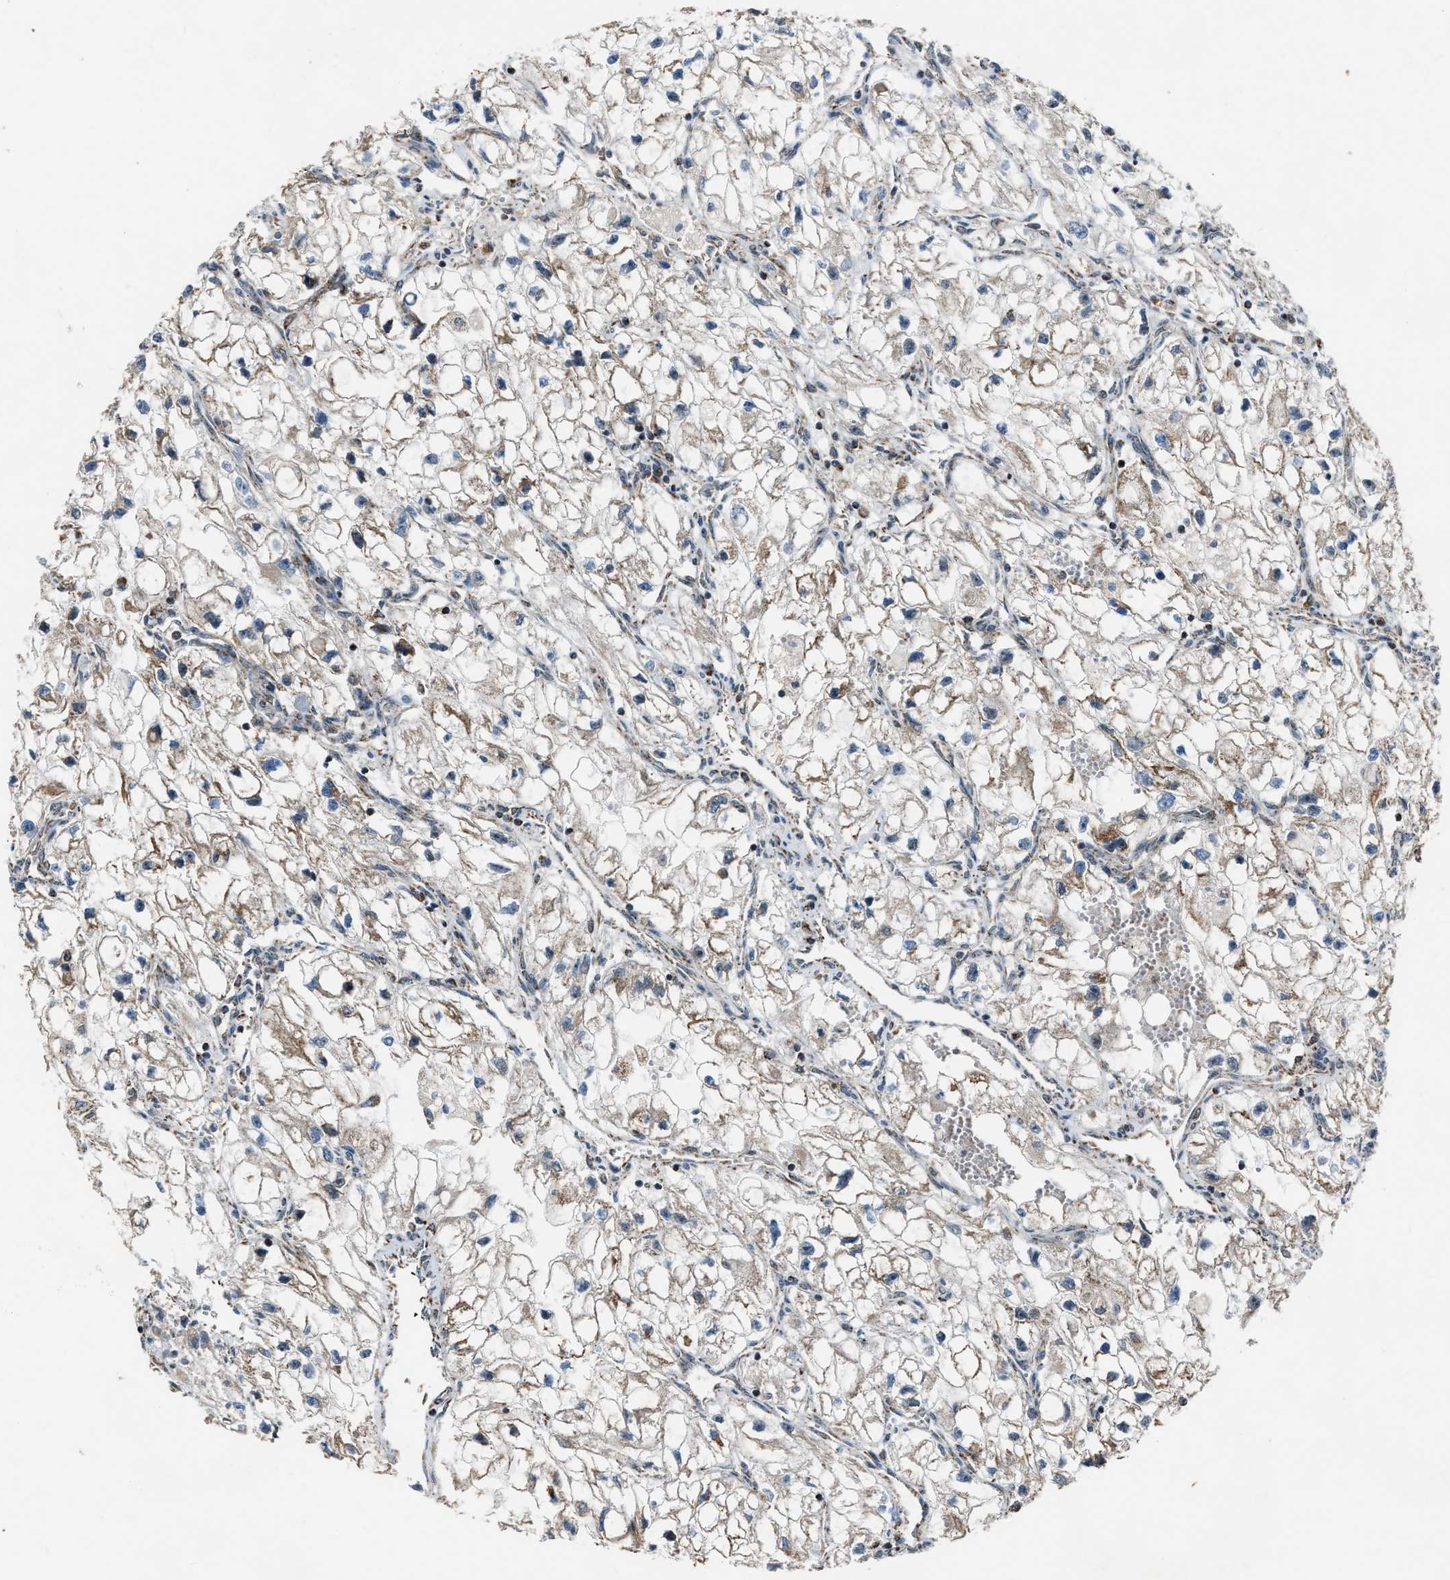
{"staining": {"intensity": "weak", "quantity": ">75%", "location": "cytoplasmic/membranous"}, "tissue": "renal cancer", "cell_type": "Tumor cells", "image_type": "cancer", "snomed": [{"axis": "morphology", "description": "Adenocarcinoma, NOS"}, {"axis": "topography", "description": "Kidney"}], "caption": "Weak cytoplasmic/membranous protein expression is identified in approximately >75% of tumor cells in renal adenocarcinoma.", "gene": "CHN2", "patient": {"sex": "female", "age": 70}}